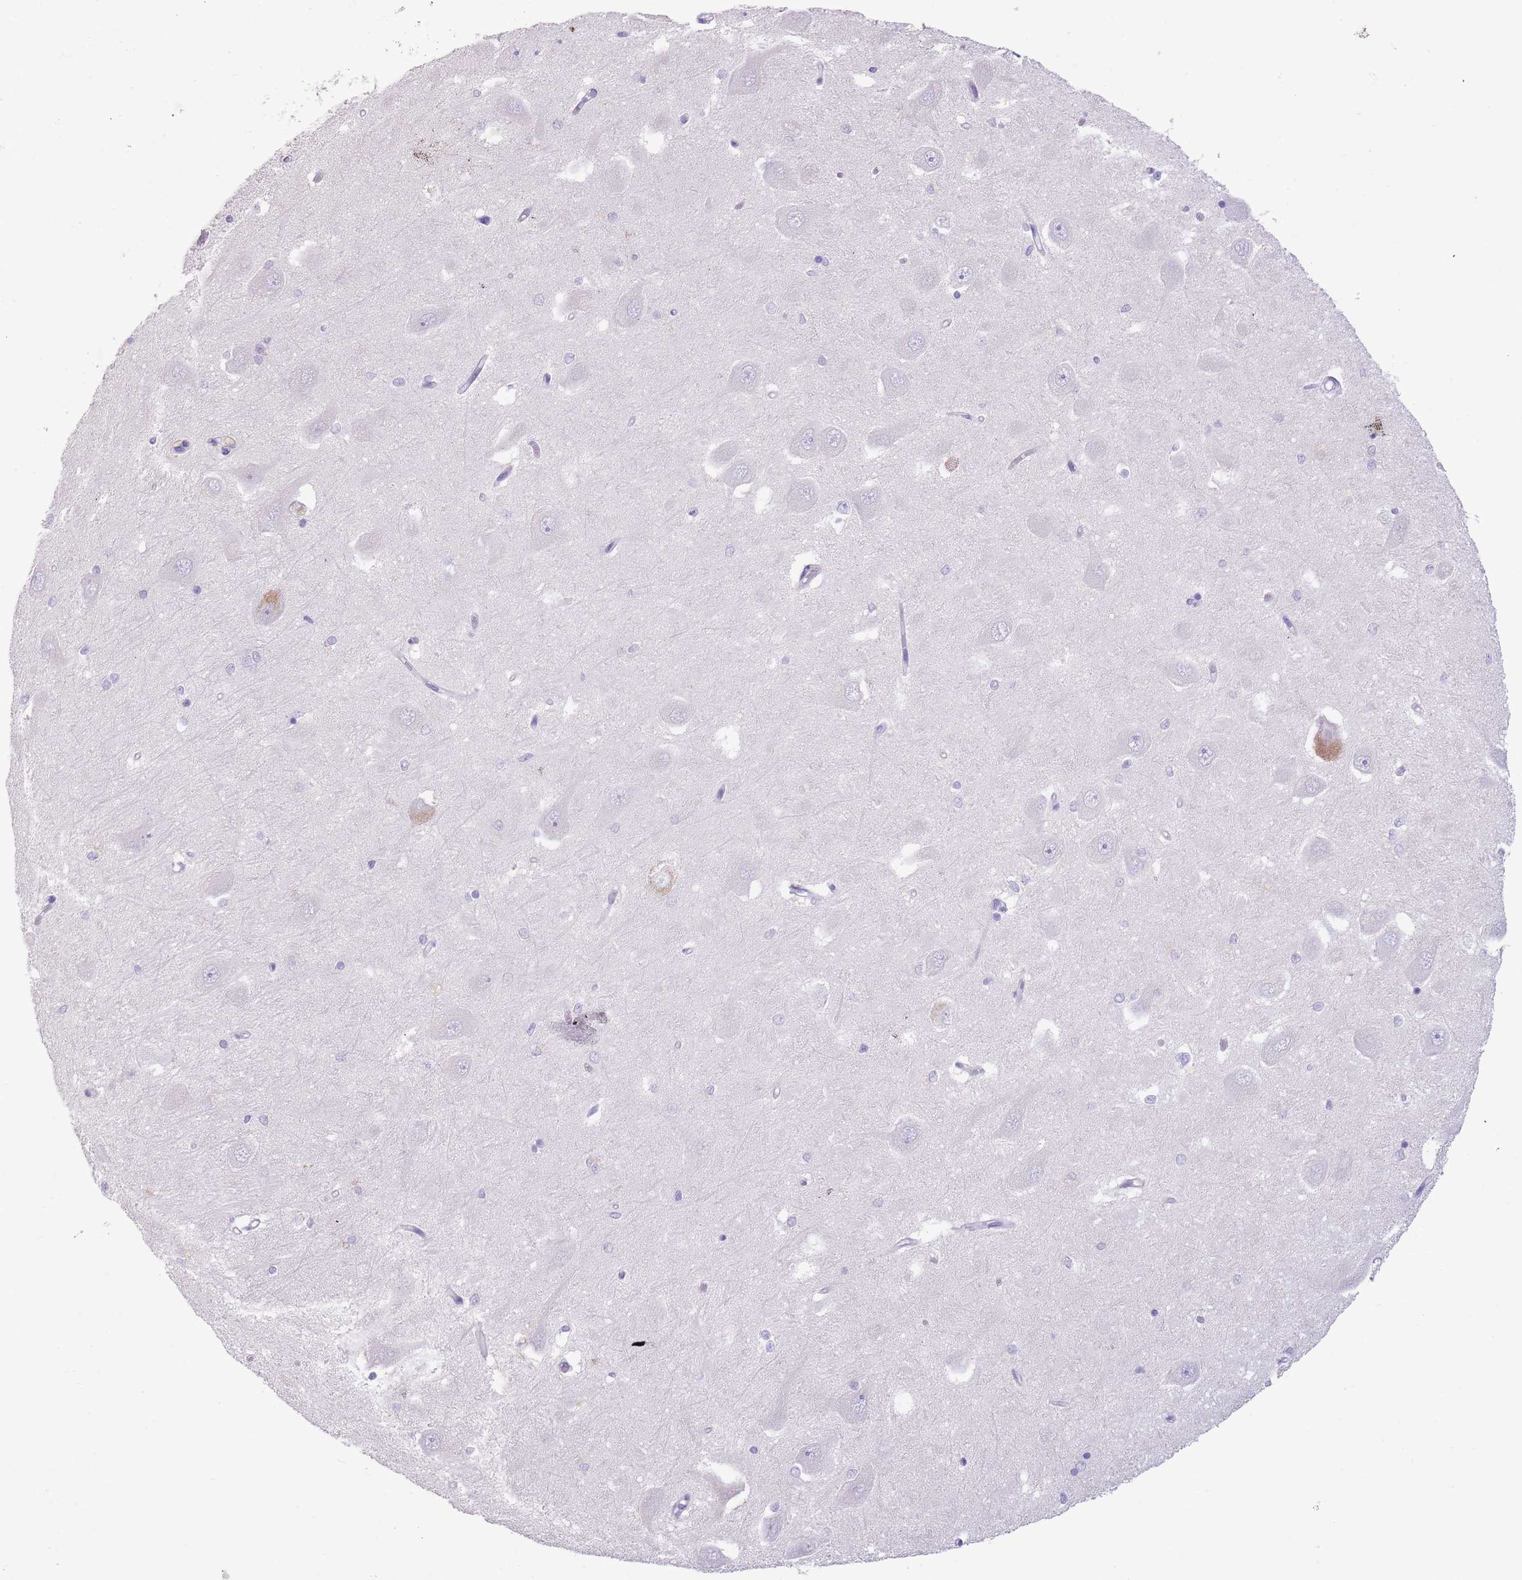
{"staining": {"intensity": "negative", "quantity": "none", "location": "none"}, "tissue": "hippocampus", "cell_type": "Glial cells", "image_type": "normal", "snomed": [{"axis": "morphology", "description": "Normal tissue, NOS"}, {"axis": "topography", "description": "Hippocampus"}], "caption": "IHC photomicrograph of benign hippocampus: human hippocampus stained with DAB exhibits no significant protein positivity in glial cells.", "gene": "TOX2", "patient": {"sex": "male", "age": 45}}